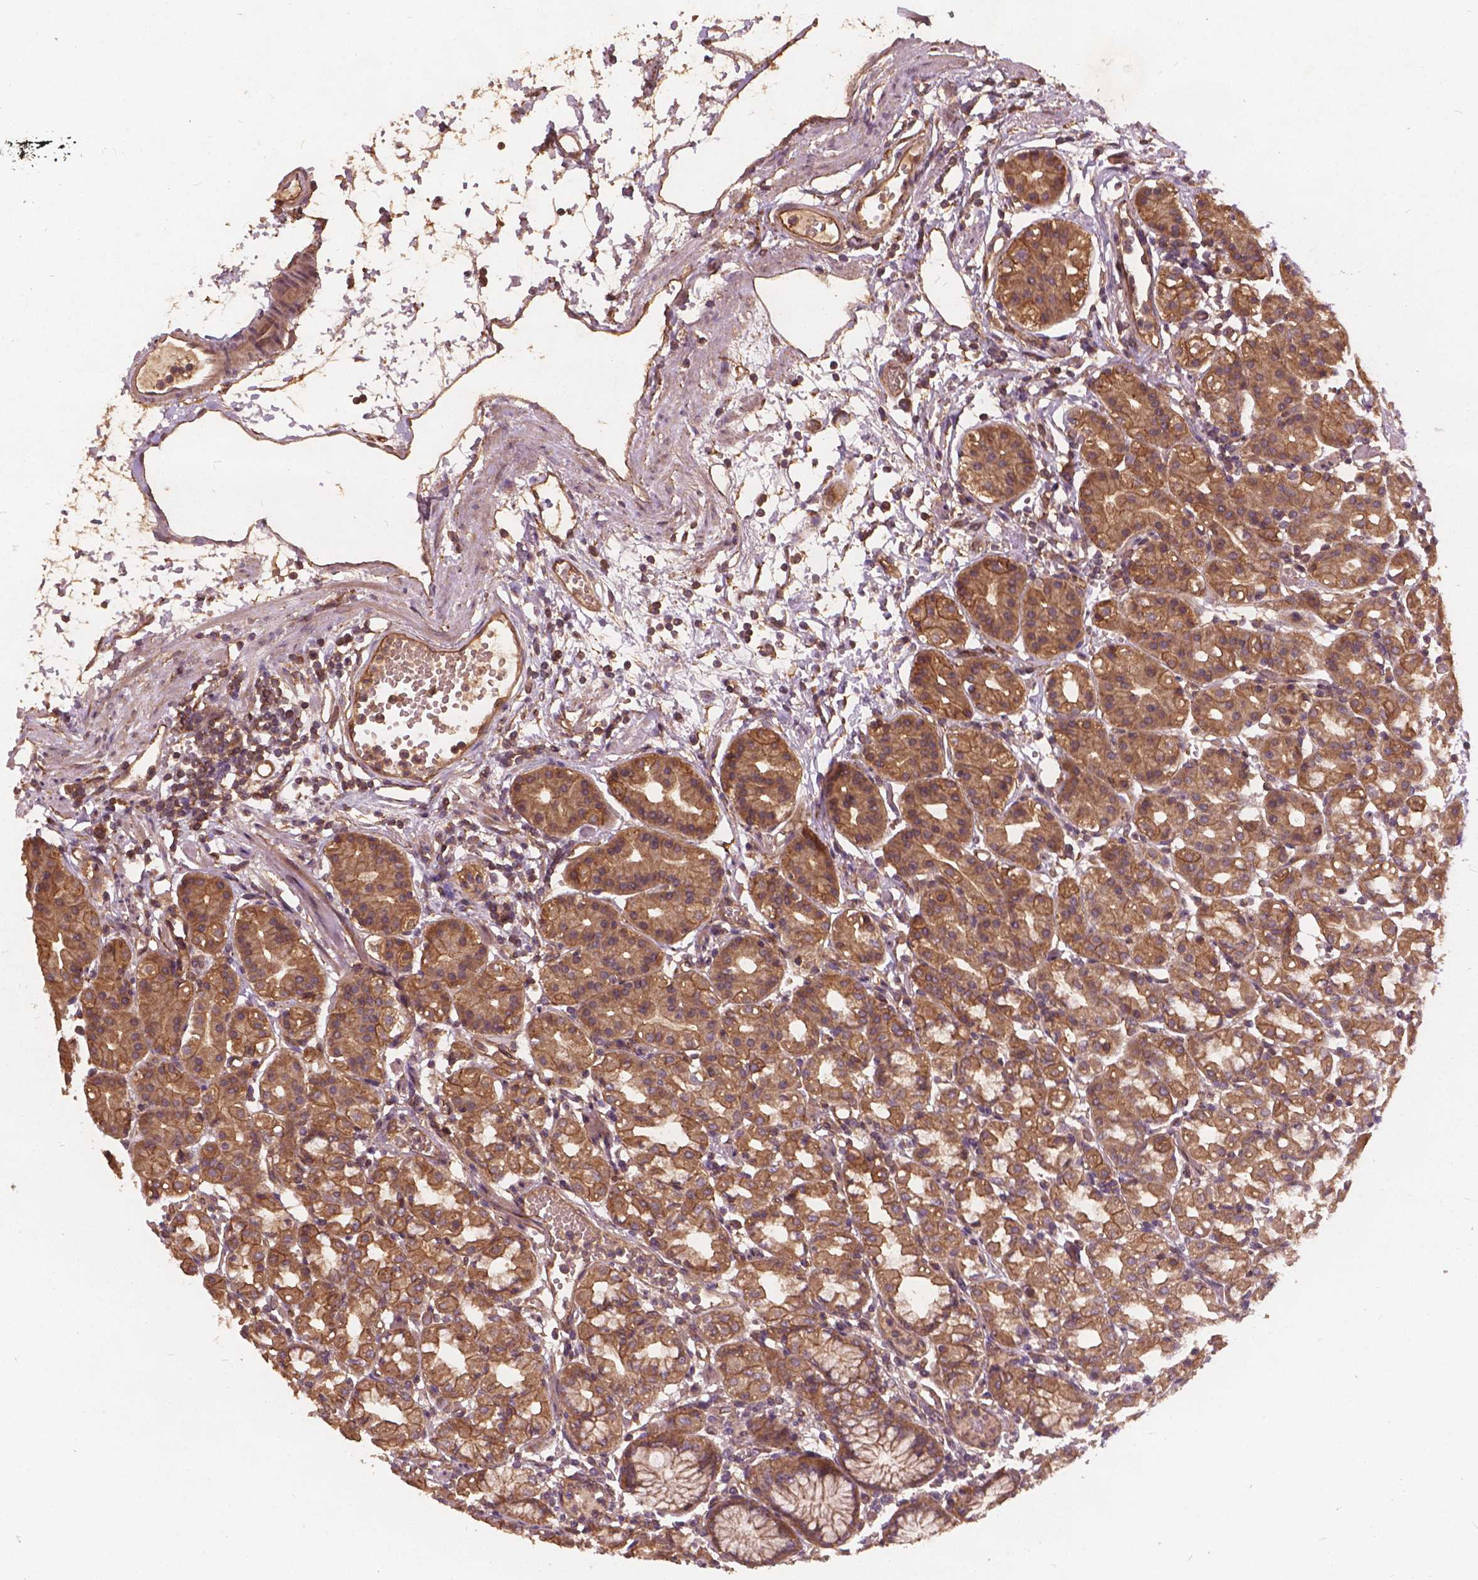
{"staining": {"intensity": "moderate", "quantity": ">75%", "location": "cytoplasmic/membranous,nuclear"}, "tissue": "stomach", "cell_type": "Glandular cells", "image_type": "normal", "snomed": [{"axis": "morphology", "description": "Normal tissue, NOS"}, {"axis": "topography", "description": "Skeletal muscle"}, {"axis": "topography", "description": "Stomach"}], "caption": "A brown stain shows moderate cytoplasmic/membranous,nuclear positivity of a protein in glandular cells of normal human stomach. (DAB = brown stain, brightfield microscopy at high magnification).", "gene": "UBXN2A", "patient": {"sex": "female", "age": 57}}